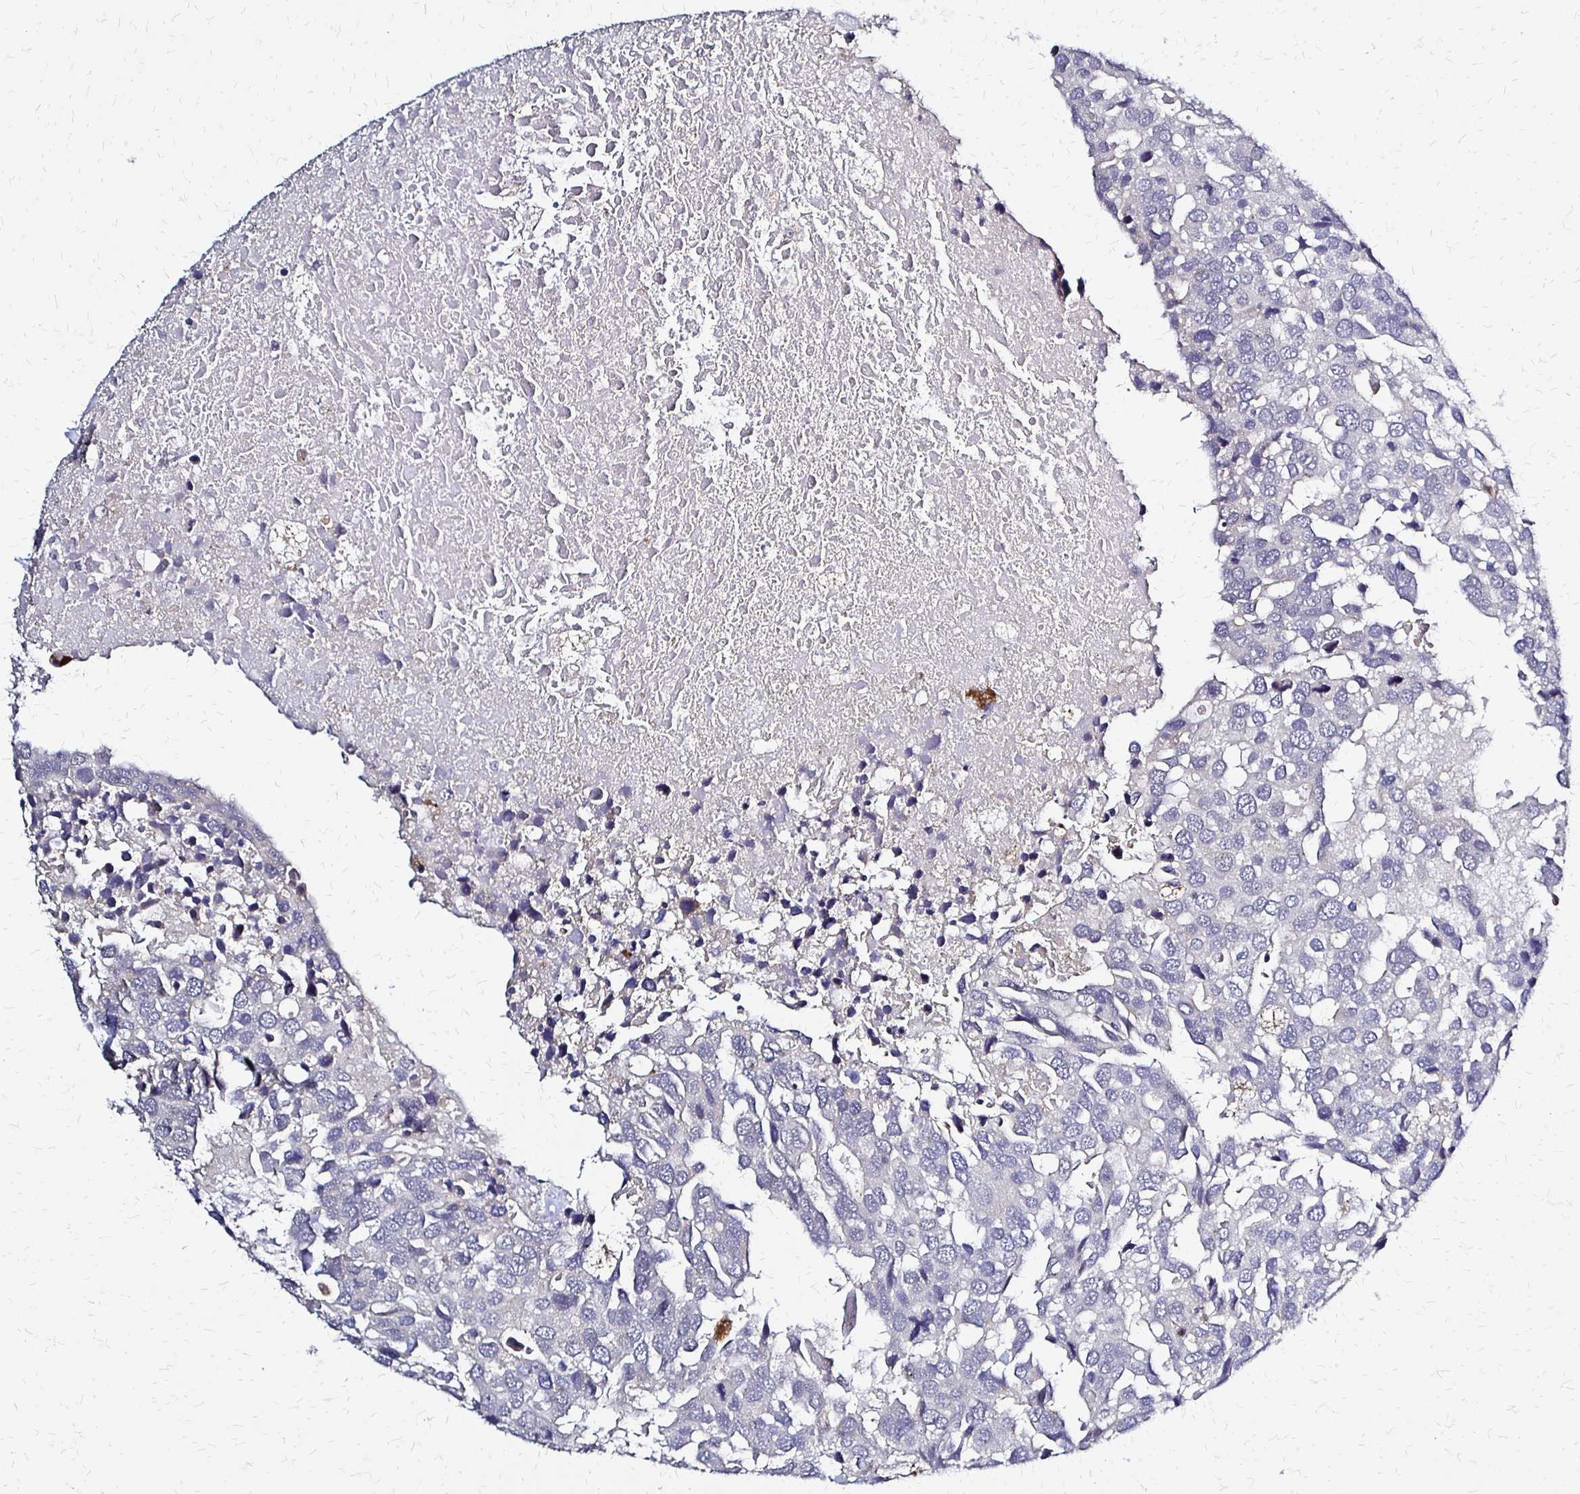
{"staining": {"intensity": "negative", "quantity": "none", "location": "none"}, "tissue": "breast cancer", "cell_type": "Tumor cells", "image_type": "cancer", "snomed": [{"axis": "morphology", "description": "Duct carcinoma"}, {"axis": "topography", "description": "Breast"}], "caption": "Tumor cells show no significant protein positivity in breast intraductal carcinoma.", "gene": "SLC9A9", "patient": {"sex": "female", "age": 83}}